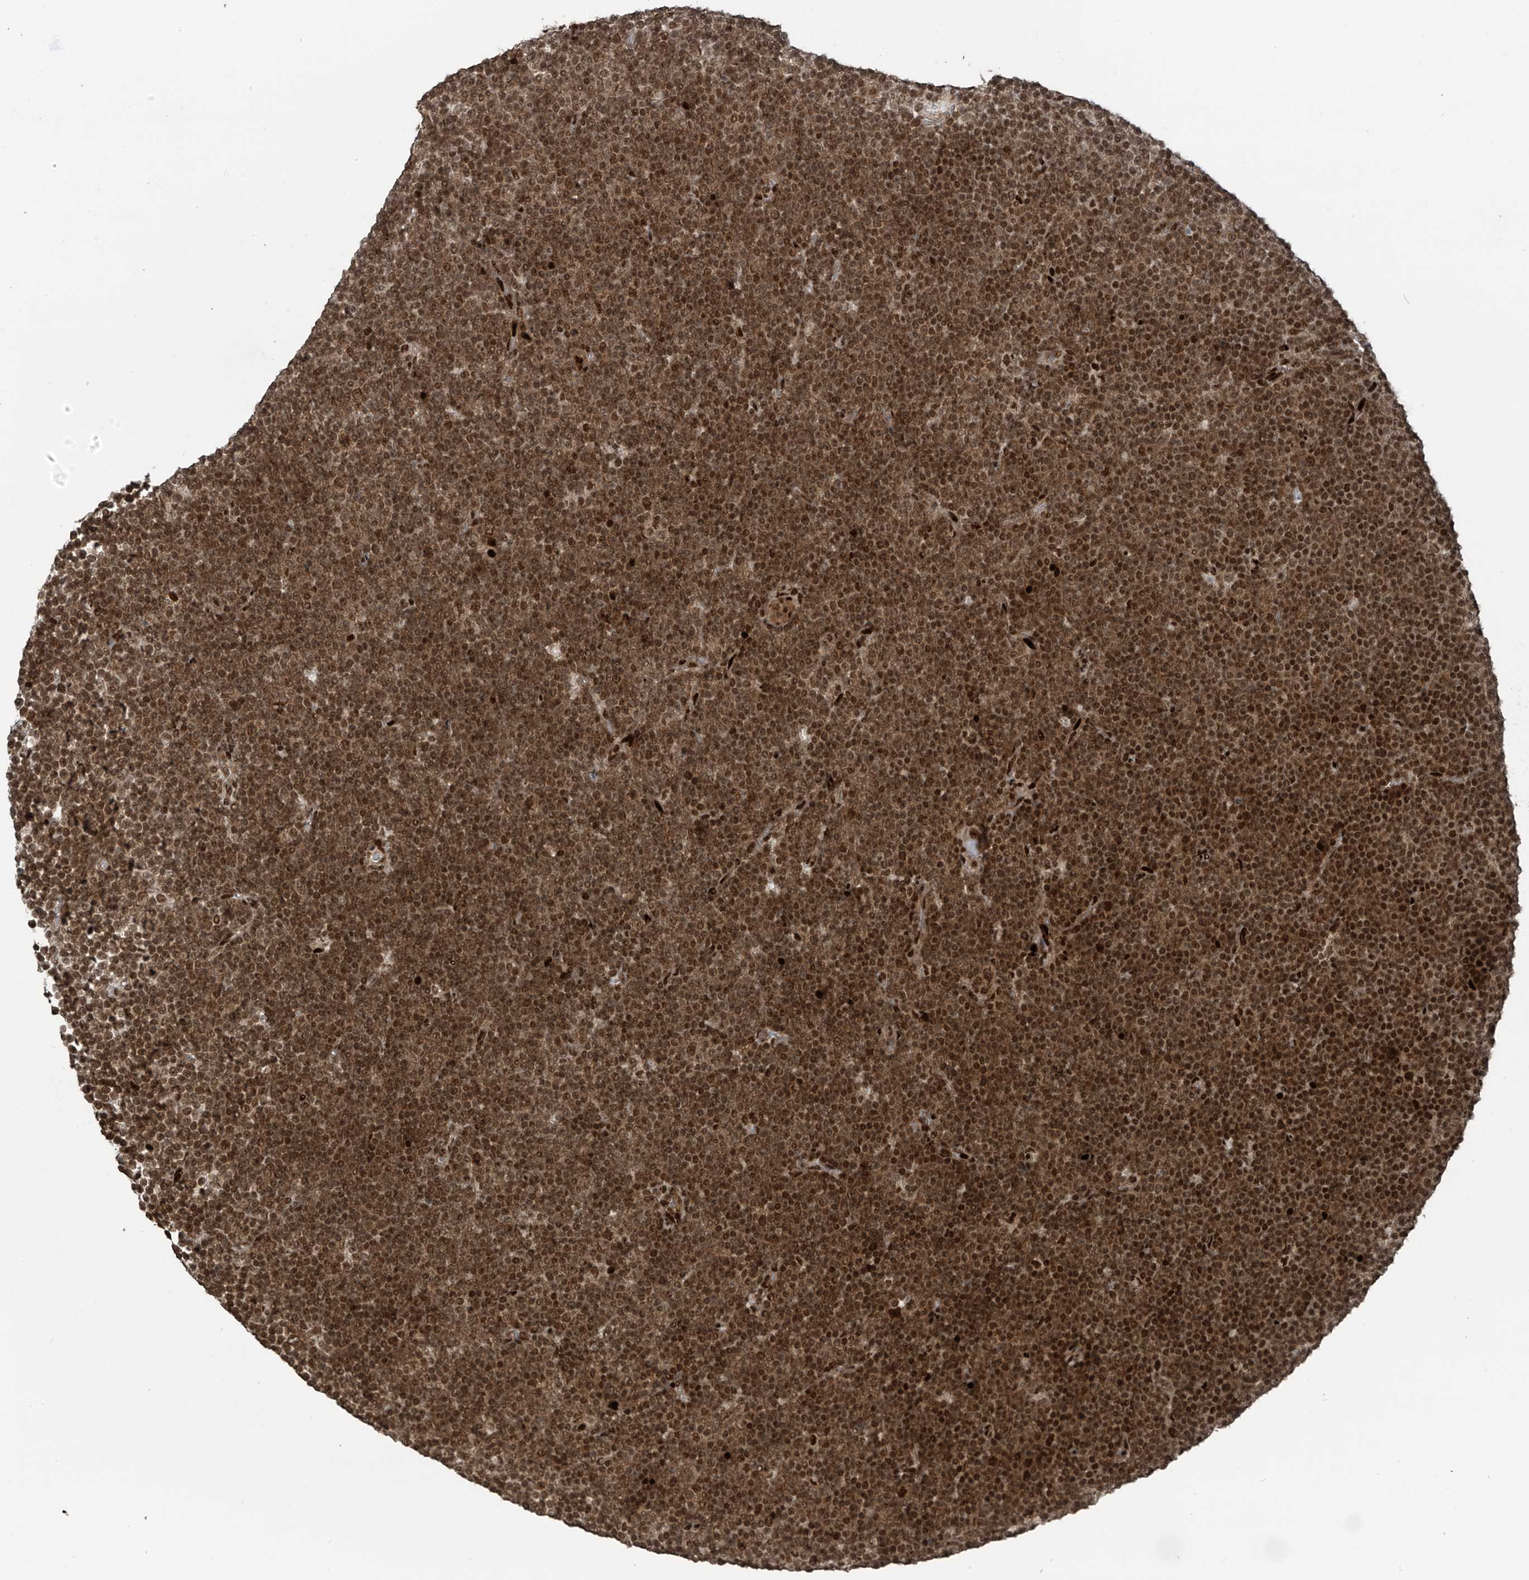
{"staining": {"intensity": "strong", "quantity": ">75%", "location": "nuclear"}, "tissue": "lymphoma", "cell_type": "Tumor cells", "image_type": "cancer", "snomed": [{"axis": "morphology", "description": "Malignant lymphoma, non-Hodgkin's type, Low grade"}, {"axis": "topography", "description": "Lymph node"}], "caption": "Protein staining of low-grade malignant lymphoma, non-Hodgkin's type tissue exhibits strong nuclear staining in approximately >75% of tumor cells.", "gene": "PCNP", "patient": {"sex": "female", "age": 67}}